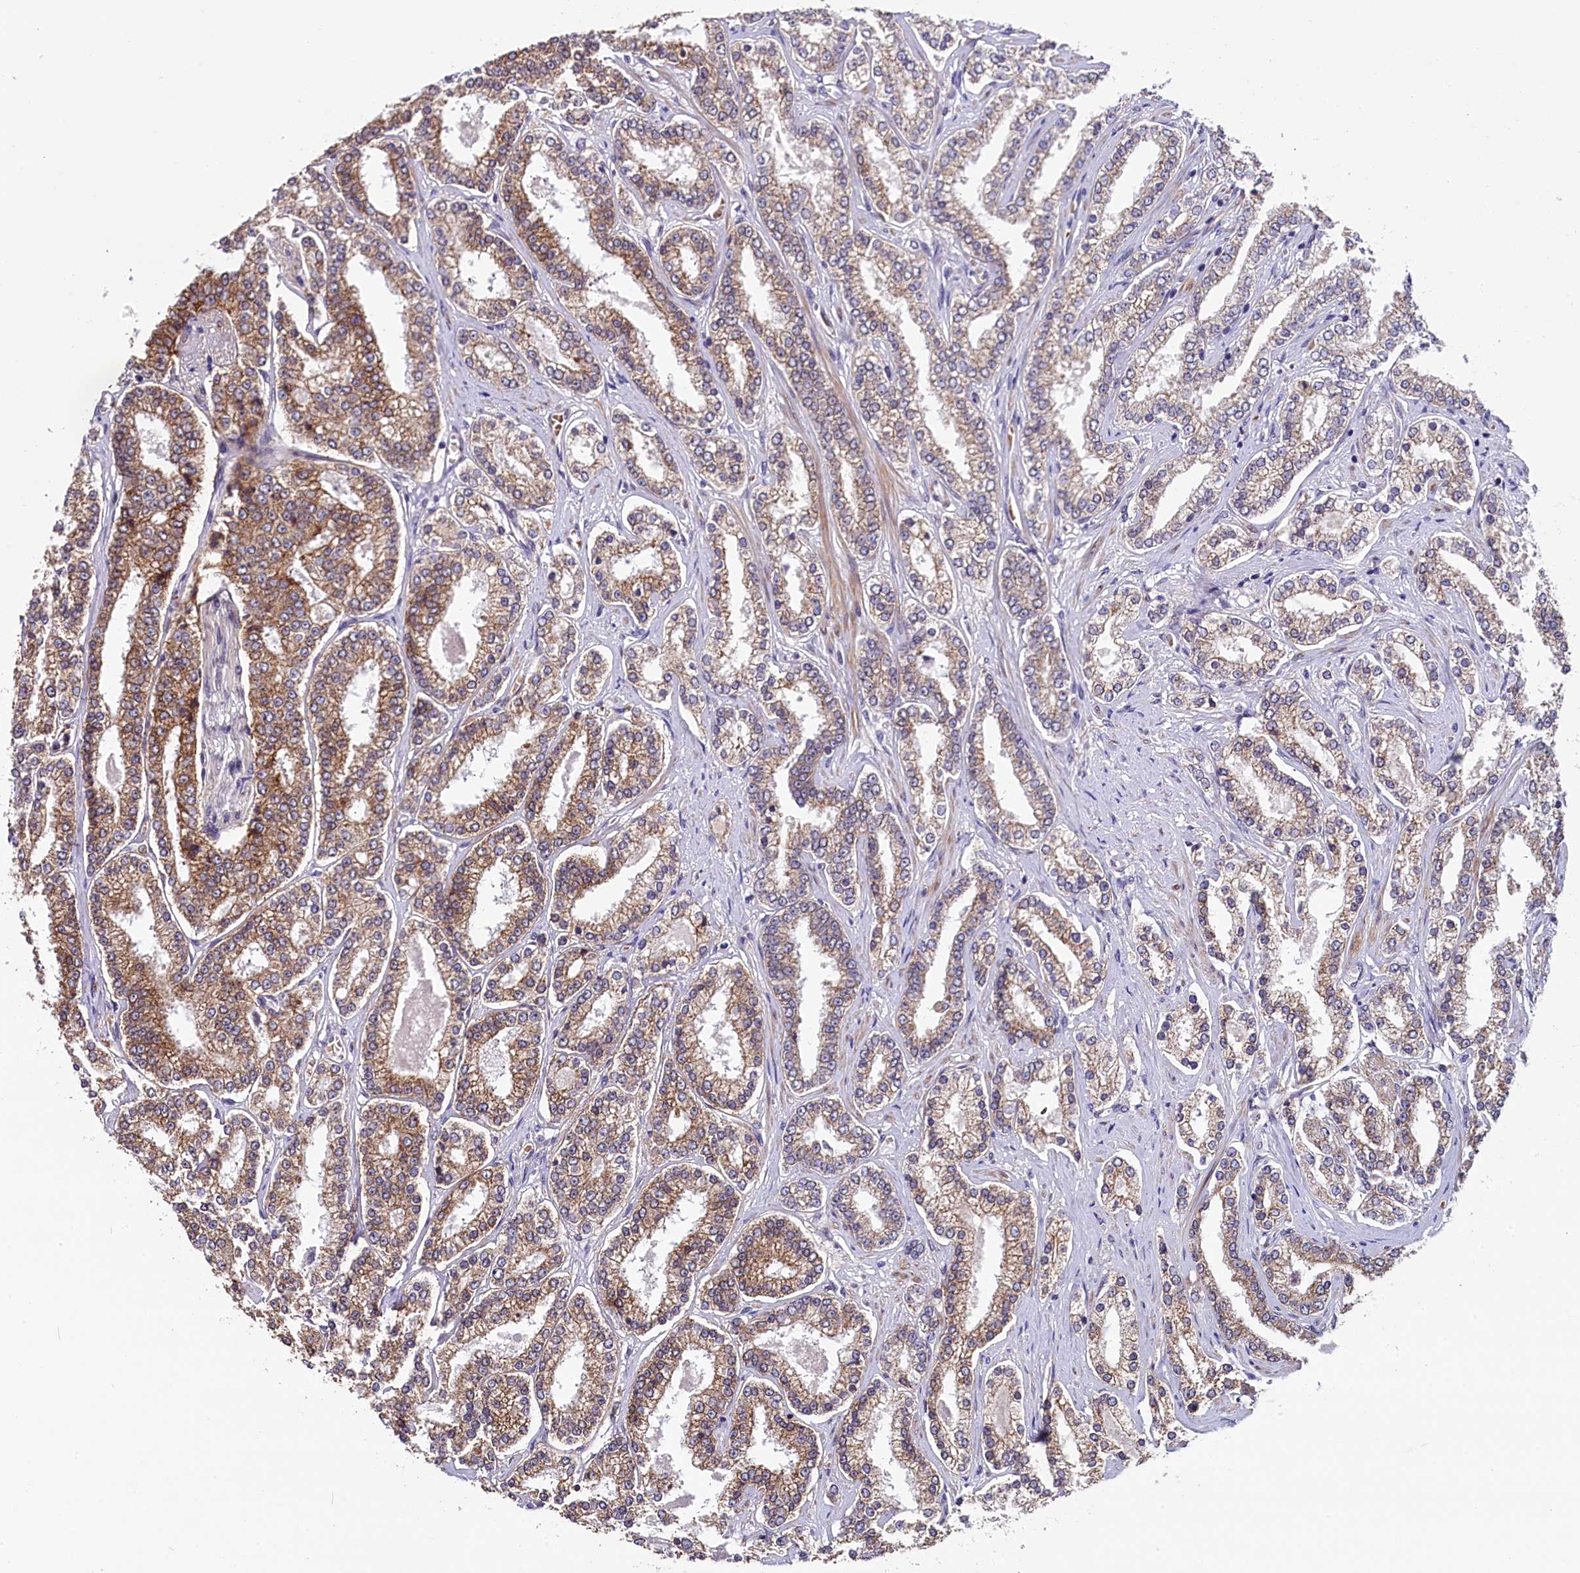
{"staining": {"intensity": "moderate", "quantity": ">75%", "location": "cytoplasmic/membranous"}, "tissue": "prostate cancer", "cell_type": "Tumor cells", "image_type": "cancer", "snomed": [{"axis": "morphology", "description": "Normal tissue, NOS"}, {"axis": "morphology", "description": "Adenocarcinoma, High grade"}, {"axis": "topography", "description": "Prostate"}], "caption": "Immunohistochemistry (IHC) of human adenocarcinoma (high-grade) (prostate) exhibits medium levels of moderate cytoplasmic/membranous positivity in about >75% of tumor cells. The staining was performed using DAB (3,3'-diaminobenzidine) to visualize the protein expression in brown, while the nuclei were stained in blue with hematoxylin (Magnification: 20x).", "gene": "SLC39A6", "patient": {"sex": "male", "age": 83}}